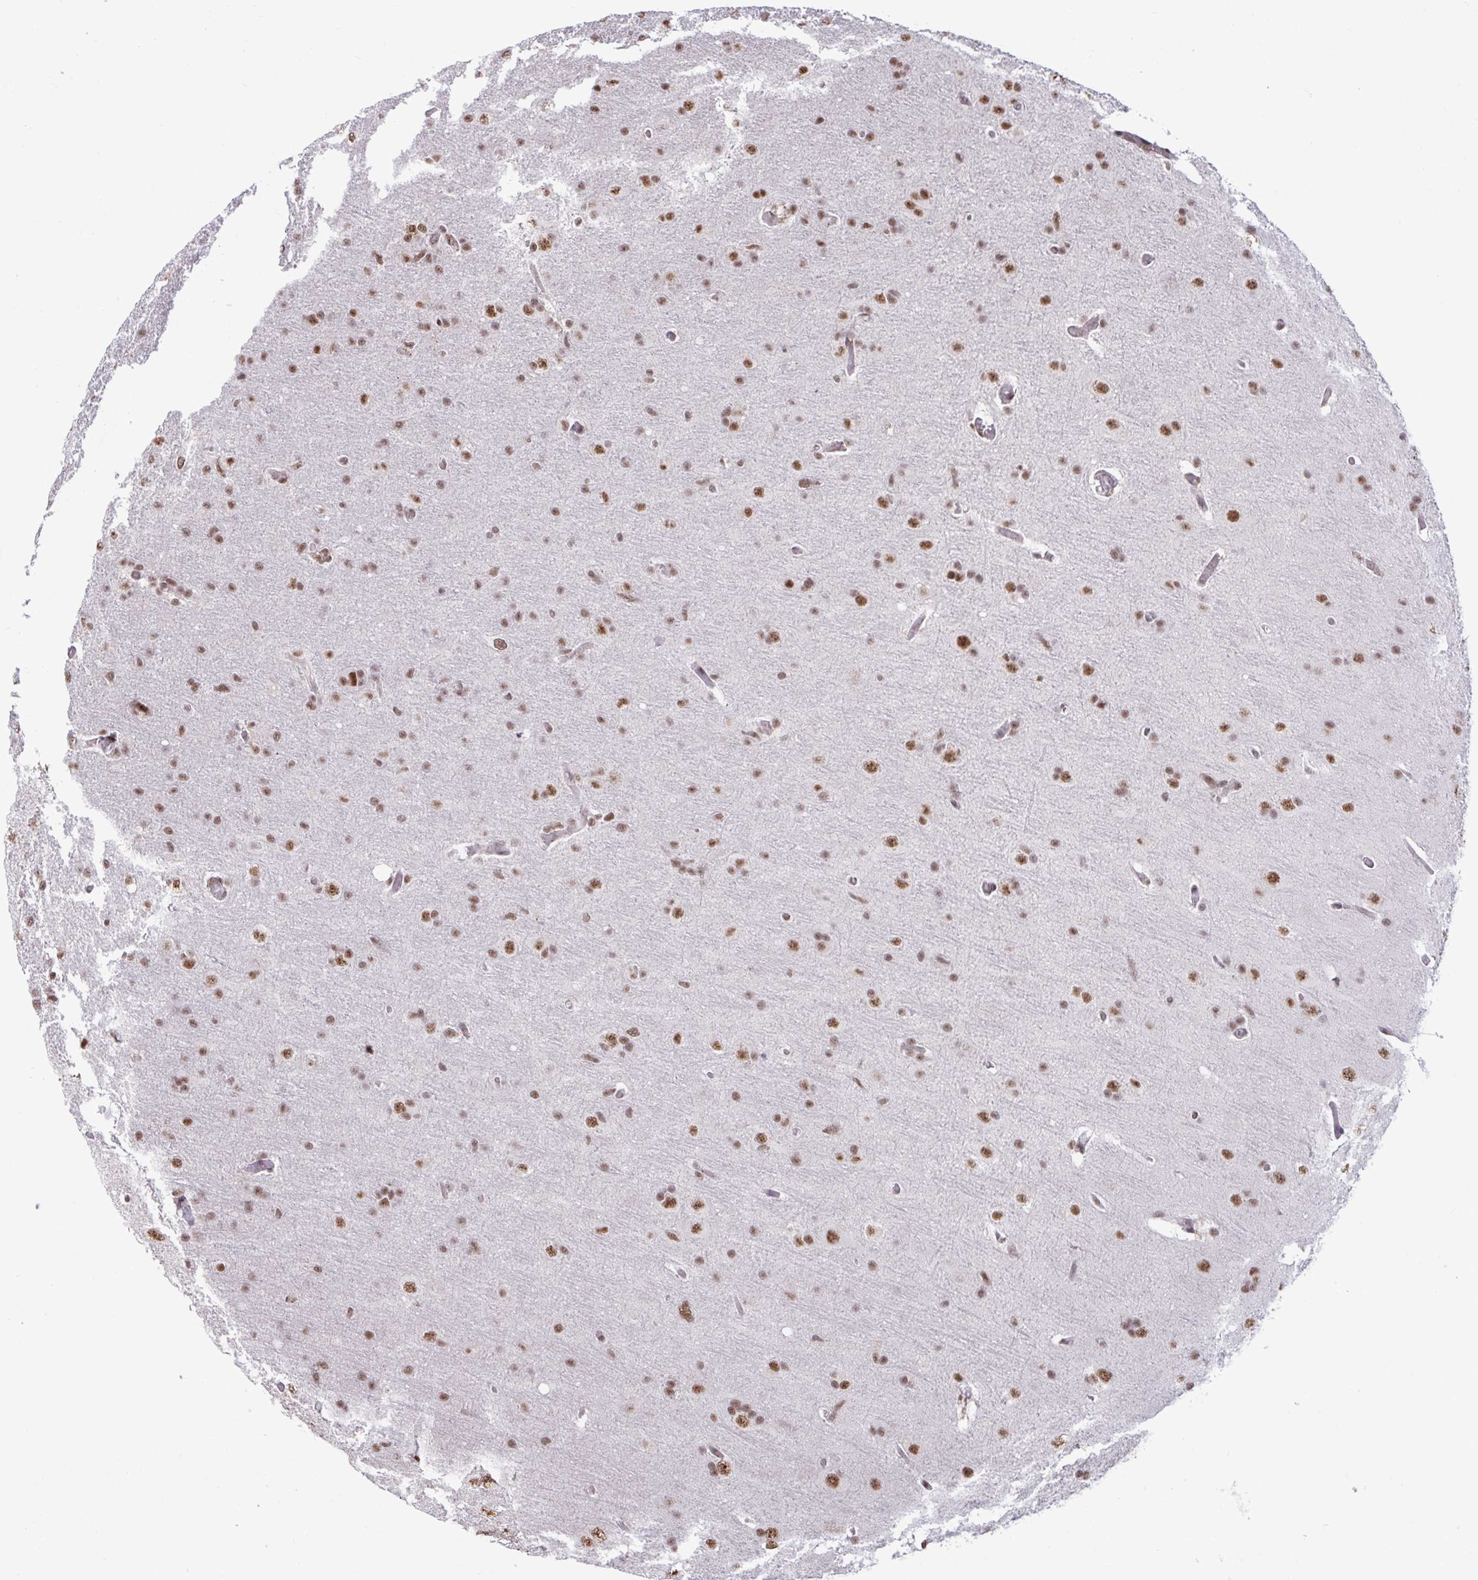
{"staining": {"intensity": "moderate", "quantity": ">75%", "location": "nuclear"}, "tissue": "glioma", "cell_type": "Tumor cells", "image_type": "cancer", "snomed": [{"axis": "morphology", "description": "Glioma, malignant, High grade"}, {"axis": "topography", "description": "Brain"}], "caption": "A histopathology image of glioma stained for a protein shows moderate nuclear brown staining in tumor cells.", "gene": "PUF60", "patient": {"sex": "male", "age": 53}}